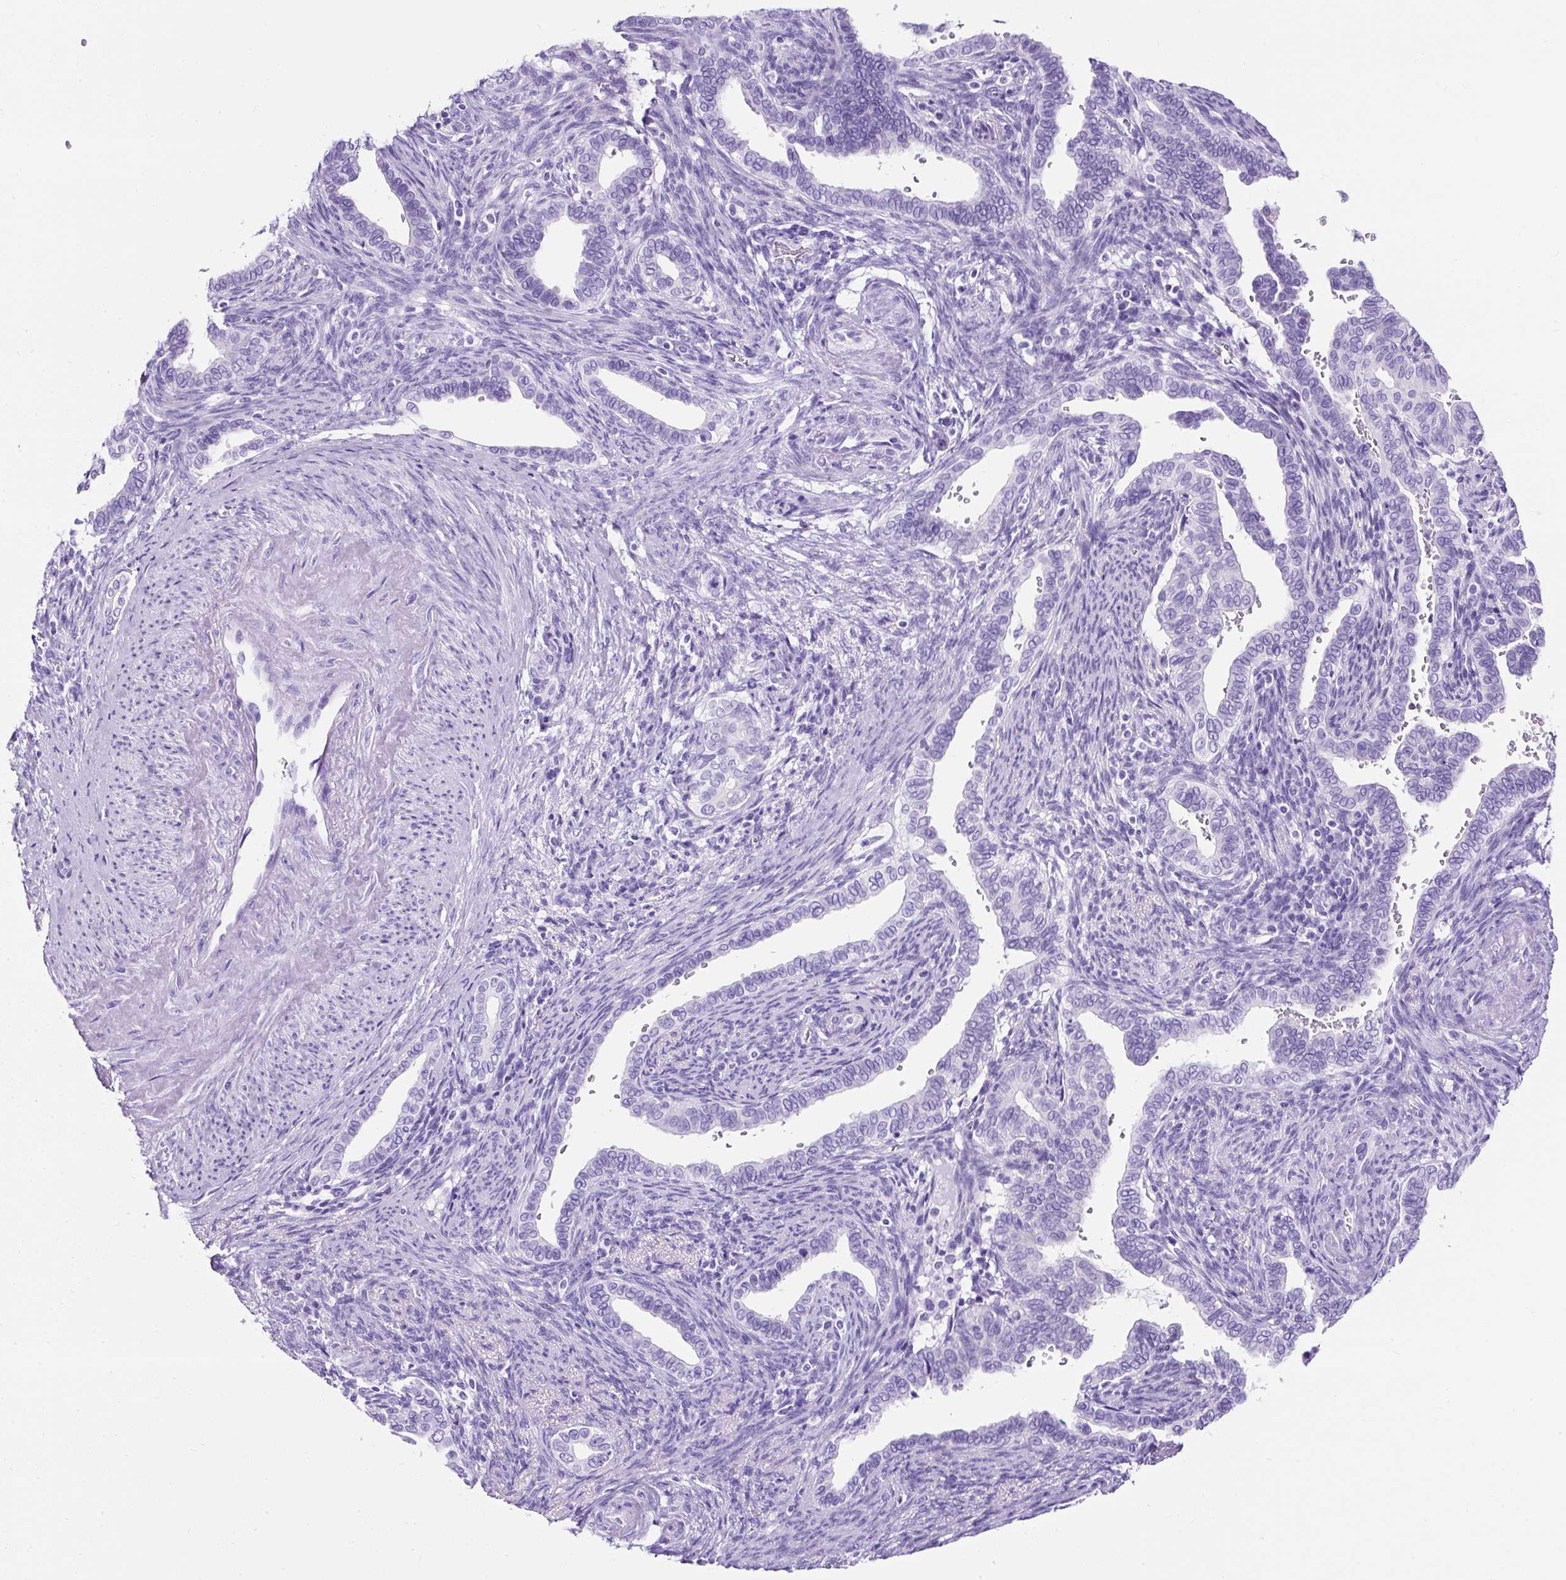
{"staining": {"intensity": "negative", "quantity": "none", "location": "none"}, "tissue": "cervical cancer", "cell_type": "Tumor cells", "image_type": "cancer", "snomed": [{"axis": "morphology", "description": "Adenocarcinoma, NOS"}, {"axis": "morphology", "description": "Adenocarcinoma, Low grade"}, {"axis": "topography", "description": "Cervix"}], "caption": "The histopathology image displays no staining of tumor cells in cervical adenocarcinoma (low-grade). (Brightfield microscopy of DAB IHC at high magnification).", "gene": "KRT12", "patient": {"sex": "female", "age": 35}}